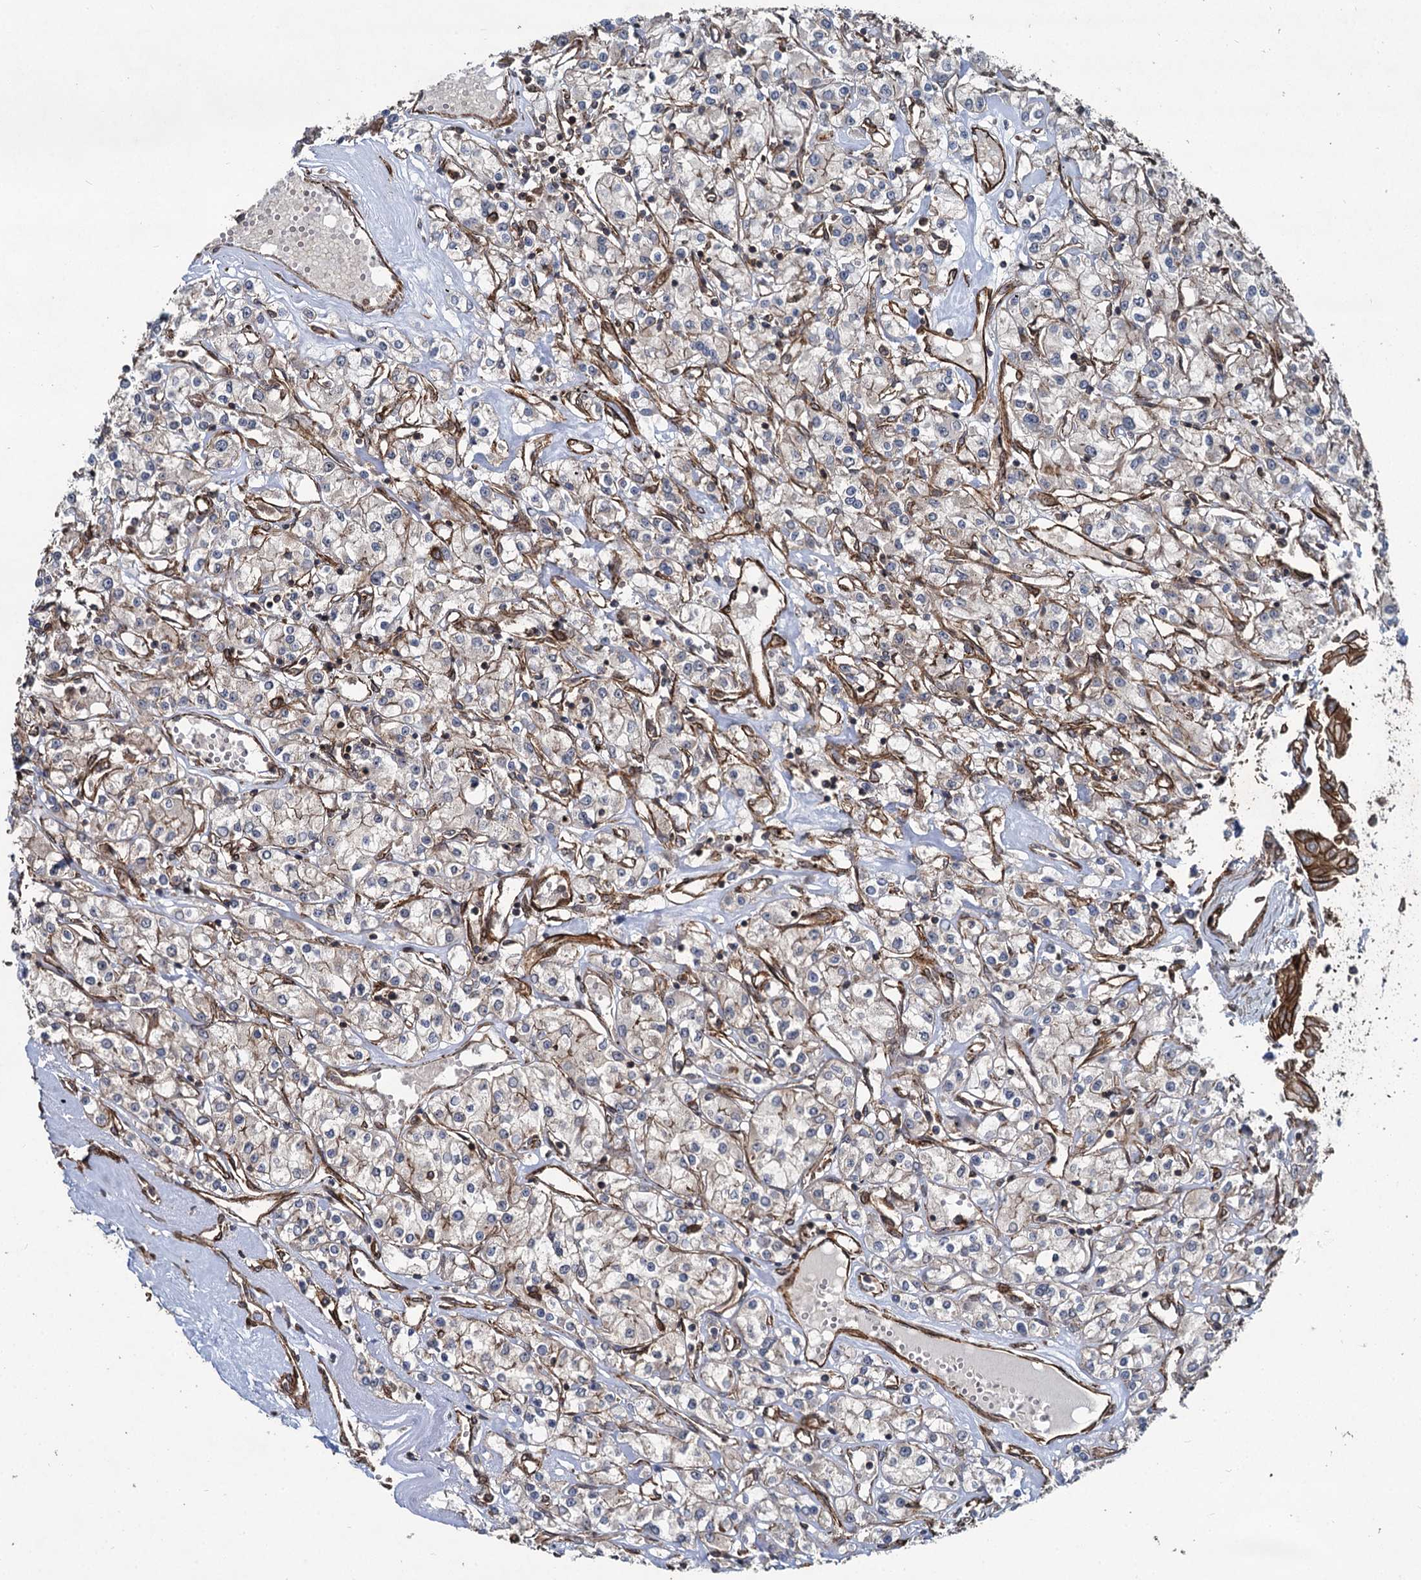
{"staining": {"intensity": "negative", "quantity": "none", "location": "none"}, "tissue": "renal cancer", "cell_type": "Tumor cells", "image_type": "cancer", "snomed": [{"axis": "morphology", "description": "Adenocarcinoma, NOS"}, {"axis": "topography", "description": "Kidney"}], "caption": "Human renal cancer stained for a protein using immunohistochemistry shows no staining in tumor cells.", "gene": "SVIP", "patient": {"sex": "female", "age": 59}}